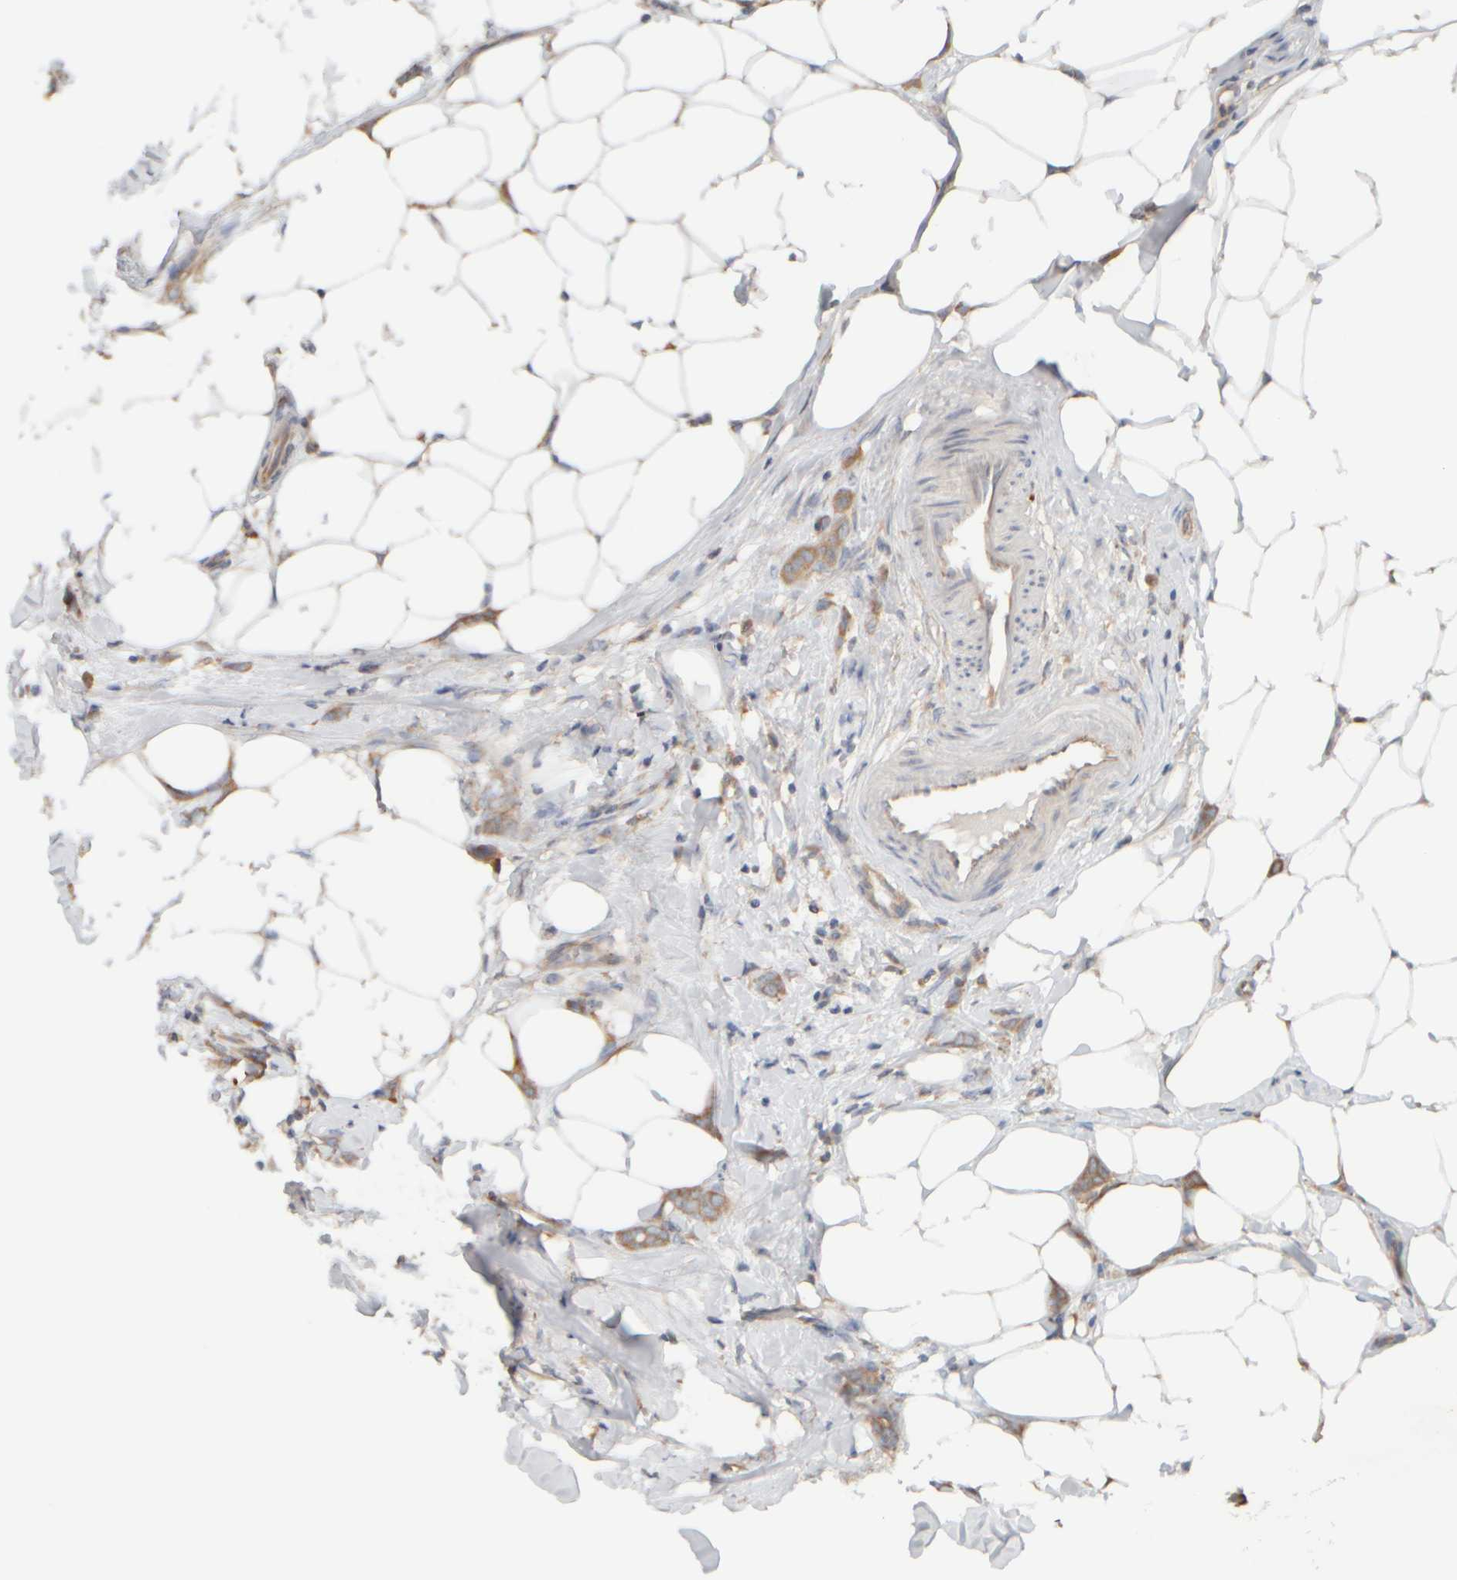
{"staining": {"intensity": "moderate", "quantity": ">75%", "location": "cytoplasmic/membranous"}, "tissue": "breast cancer", "cell_type": "Tumor cells", "image_type": "cancer", "snomed": [{"axis": "morphology", "description": "Lobular carcinoma, in situ"}, {"axis": "morphology", "description": "Lobular carcinoma"}, {"axis": "topography", "description": "Breast"}], "caption": "Immunohistochemistry image of breast cancer (lobular carcinoma in situ) stained for a protein (brown), which displays medium levels of moderate cytoplasmic/membranous expression in about >75% of tumor cells.", "gene": "EIF2B3", "patient": {"sex": "female", "age": 41}}